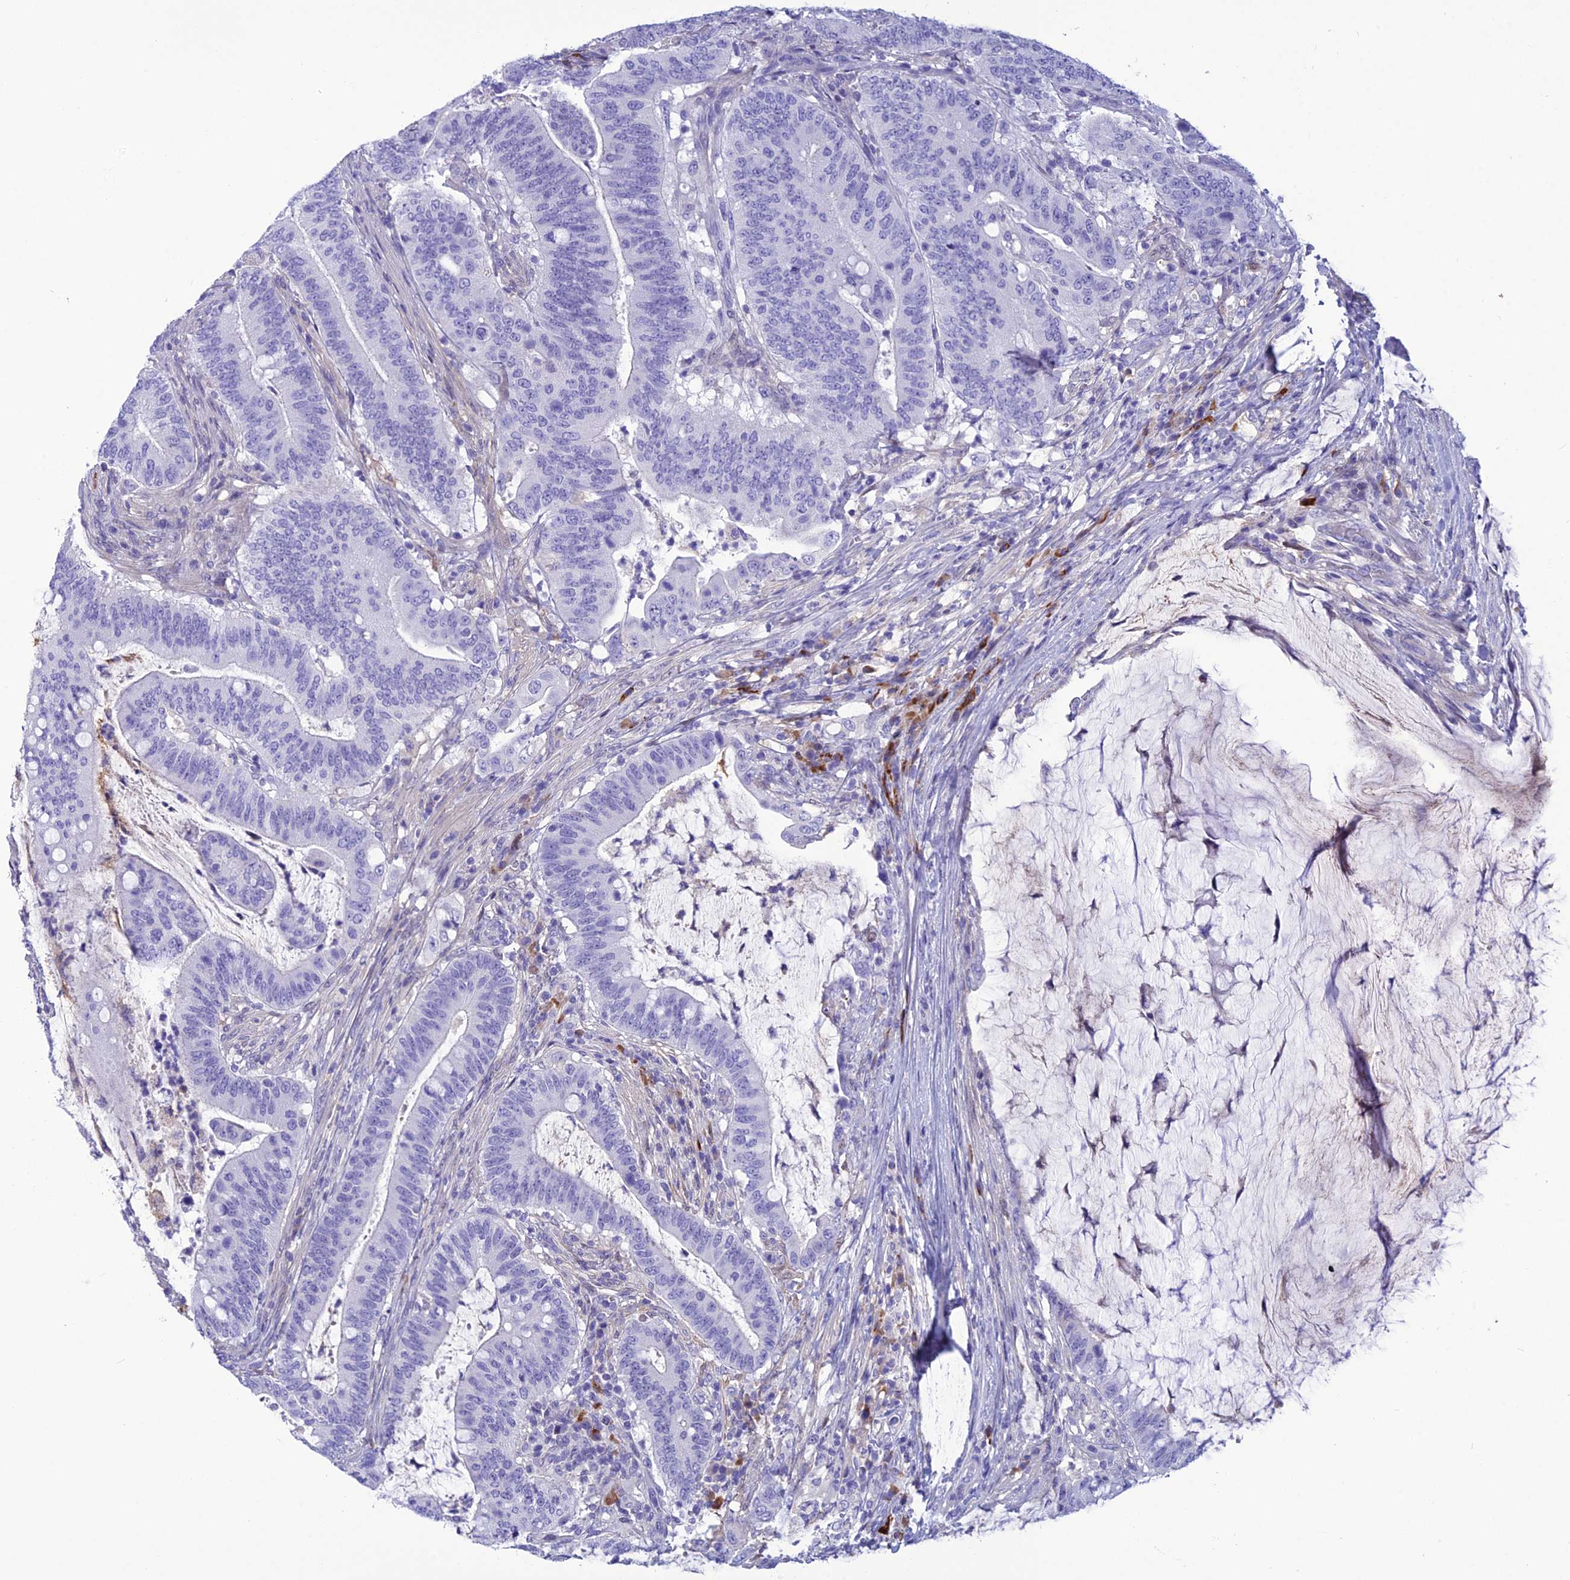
{"staining": {"intensity": "negative", "quantity": "none", "location": "none"}, "tissue": "colorectal cancer", "cell_type": "Tumor cells", "image_type": "cancer", "snomed": [{"axis": "morphology", "description": "Adenocarcinoma, NOS"}, {"axis": "topography", "description": "Colon"}], "caption": "High magnification brightfield microscopy of colorectal adenocarcinoma stained with DAB (3,3'-diaminobenzidine) (brown) and counterstained with hematoxylin (blue): tumor cells show no significant staining. (DAB IHC visualized using brightfield microscopy, high magnification).", "gene": "CRB2", "patient": {"sex": "female", "age": 66}}